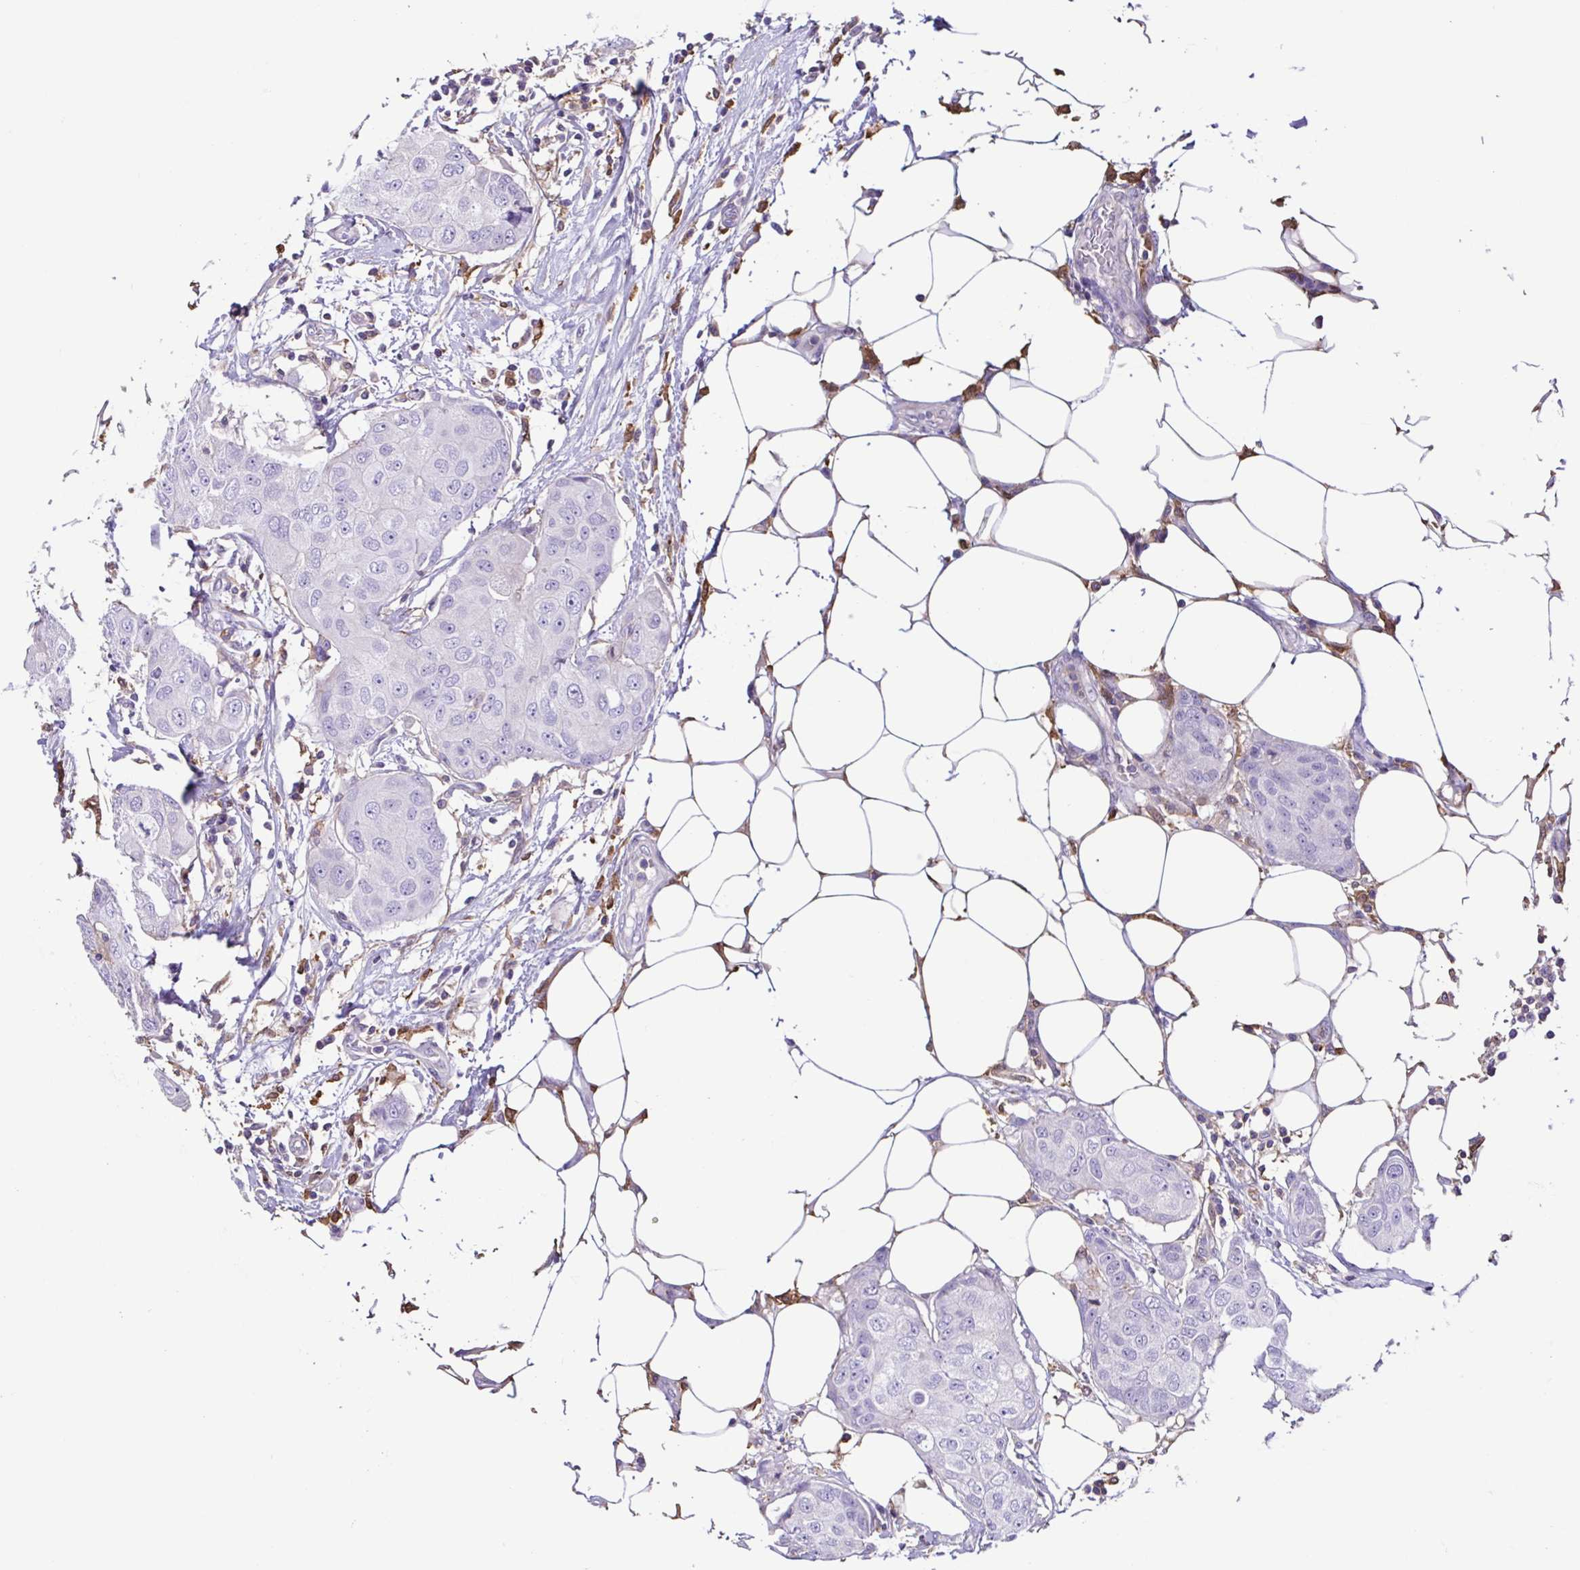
{"staining": {"intensity": "negative", "quantity": "none", "location": "none"}, "tissue": "breast cancer", "cell_type": "Tumor cells", "image_type": "cancer", "snomed": [{"axis": "morphology", "description": "Duct carcinoma"}, {"axis": "topography", "description": "Breast"}, {"axis": "topography", "description": "Lymph node"}], "caption": "This is an IHC image of breast cancer (intraductal carcinoma). There is no expression in tumor cells.", "gene": "ANXA10", "patient": {"sex": "female", "age": 80}}